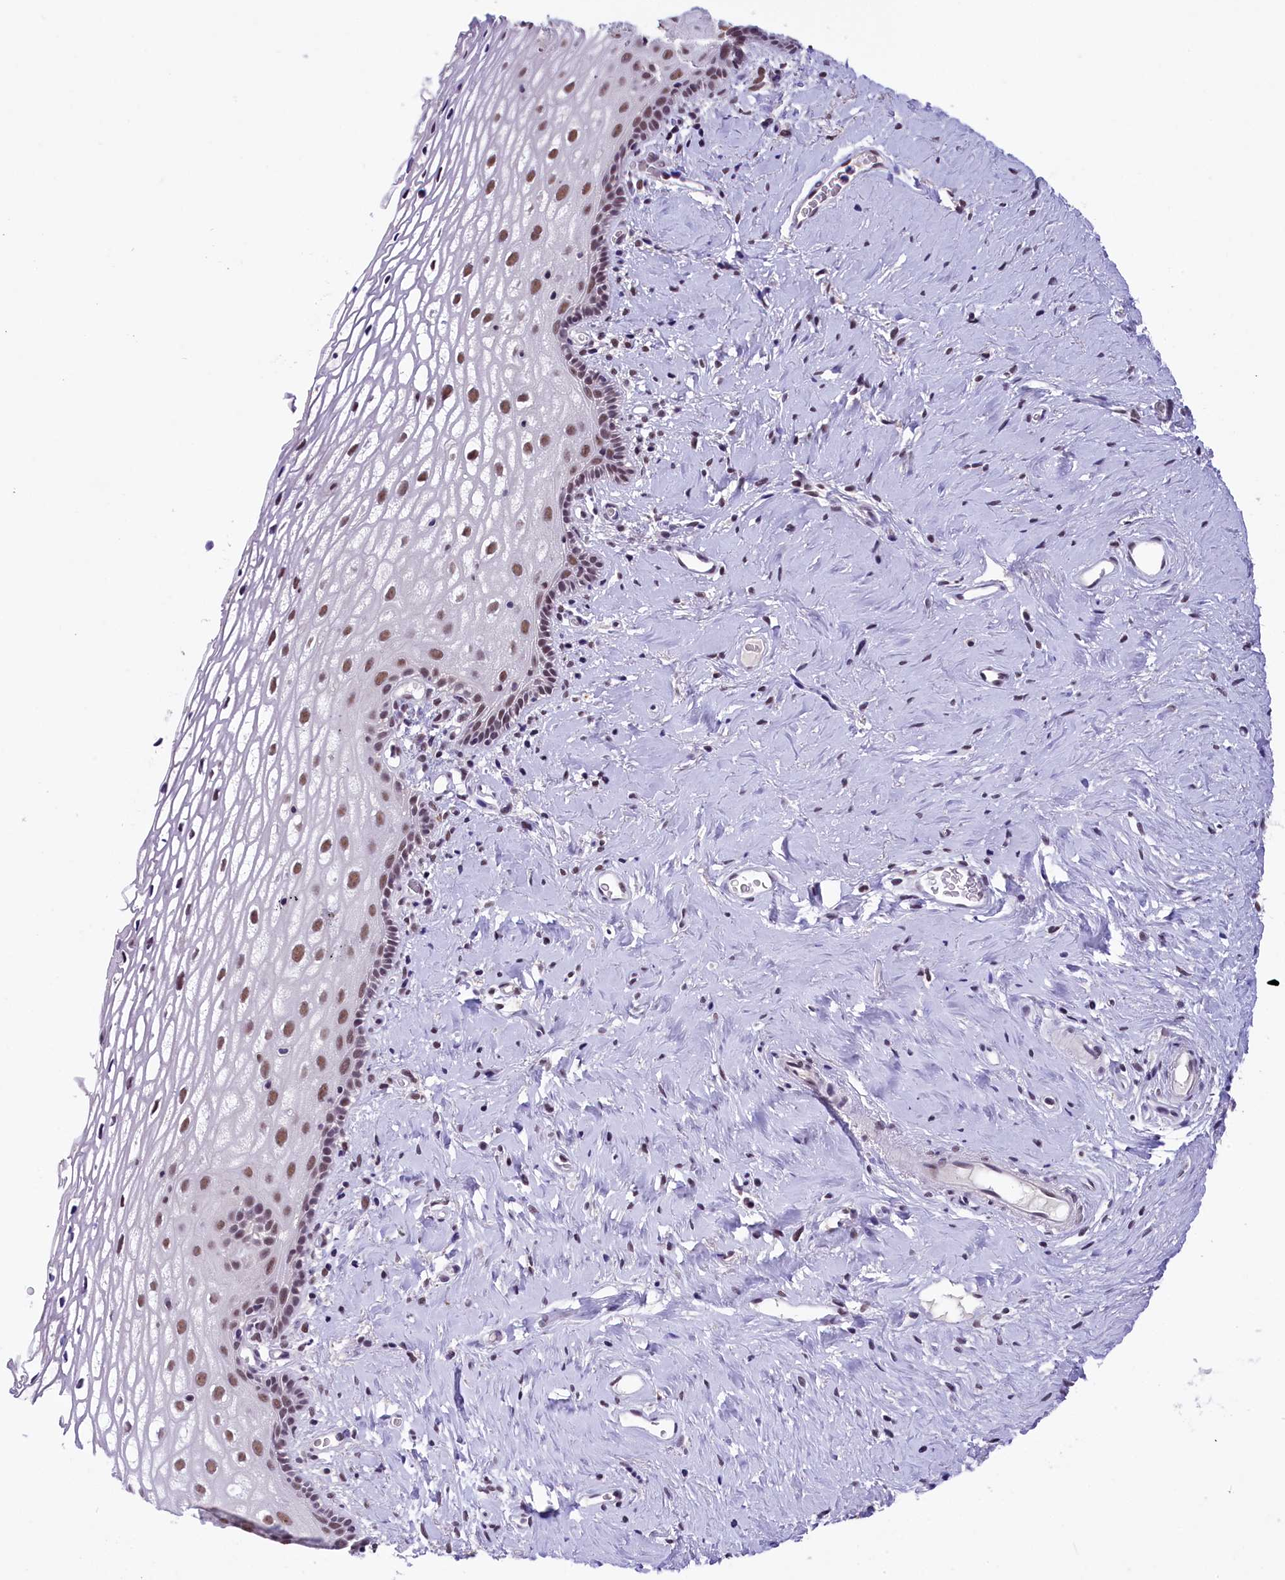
{"staining": {"intensity": "moderate", "quantity": "<25%", "location": "nuclear"}, "tissue": "vagina", "cell_type": "Squamous epithelial cells", "image_type": "normal", "snomed": [{"axis": "morphology", "description": "Normal tissue, NOS"}, {"axis": "morphology", "description": "Adenocarcinoma, NOS"}, {"axis": "topography", "description": "Rectum"}, {"axis": "topography", "description": "Vagina"}], "caption": "Vagina stained with DAB immunohistochemistry (IHC) reveals low levels of moderate nuclear positivity in about <25% of squamous epithelial cells. (DAB (3,3'-diaminobenzidine) = brown stain, brightfield microscopy at high magnification).", "gene": "ZC3H4", "patient": {"sex": "female", "age": 71}}